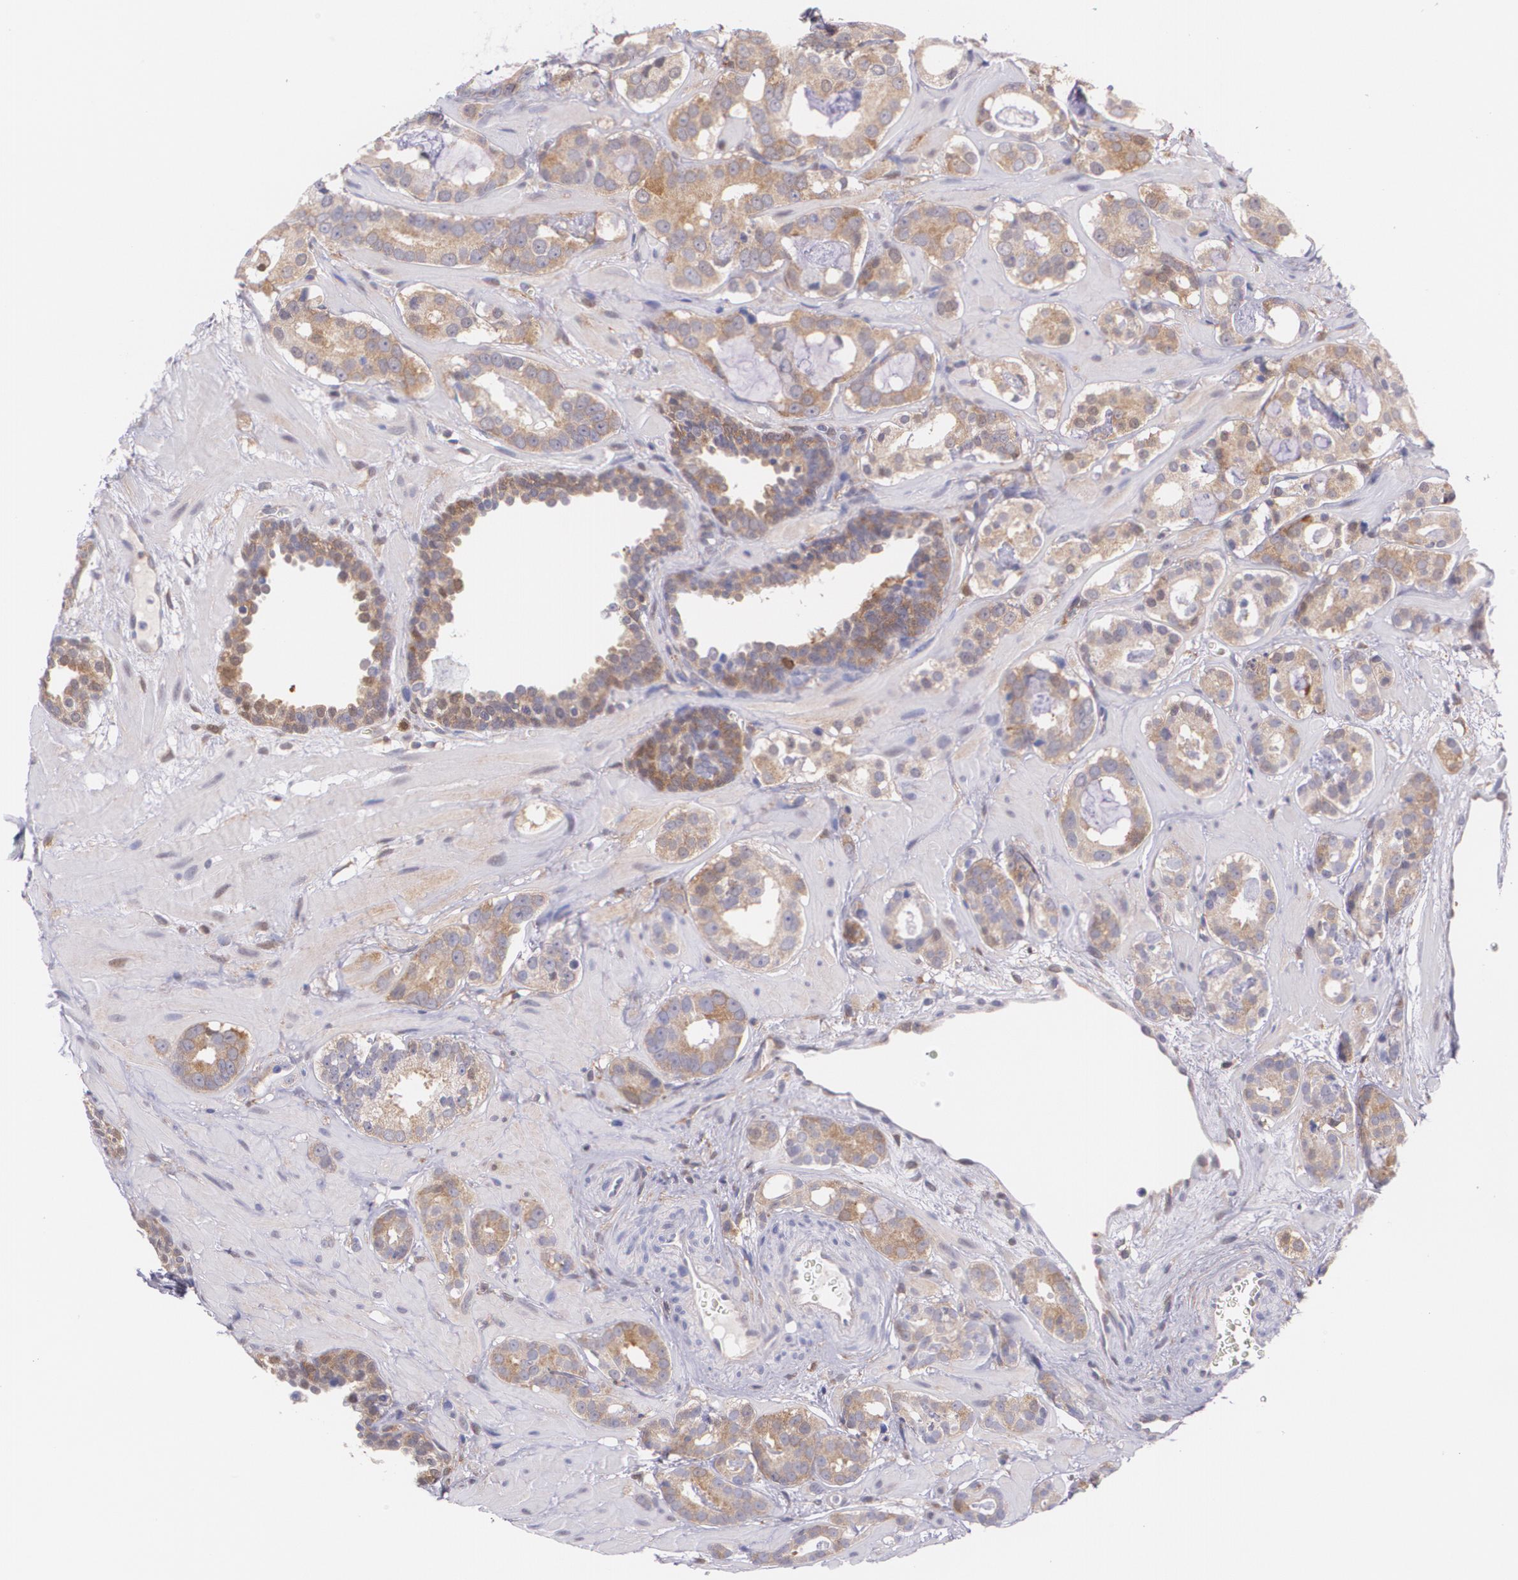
{"staining": {"intensity": "moderate", "quantity": ">75%", "location": "cytoplasmic/membranous"}, "tissue": "prostate cancer", "cell_type": "Tumor cells", "image_type": "cancer", "snomed": [{"axis": "morphology", "description": "Adenocarcinoma, Low grade"}, {"axis": "topography", "description": "Prostate"}], "caption": "Protein analysis of prostate cancer tissue shows moderate cytoplasmic/membranous staining in about >75% of tumor cells.", "gene": "HSPH1", "patient": {"sex": "male", "age": 57}}